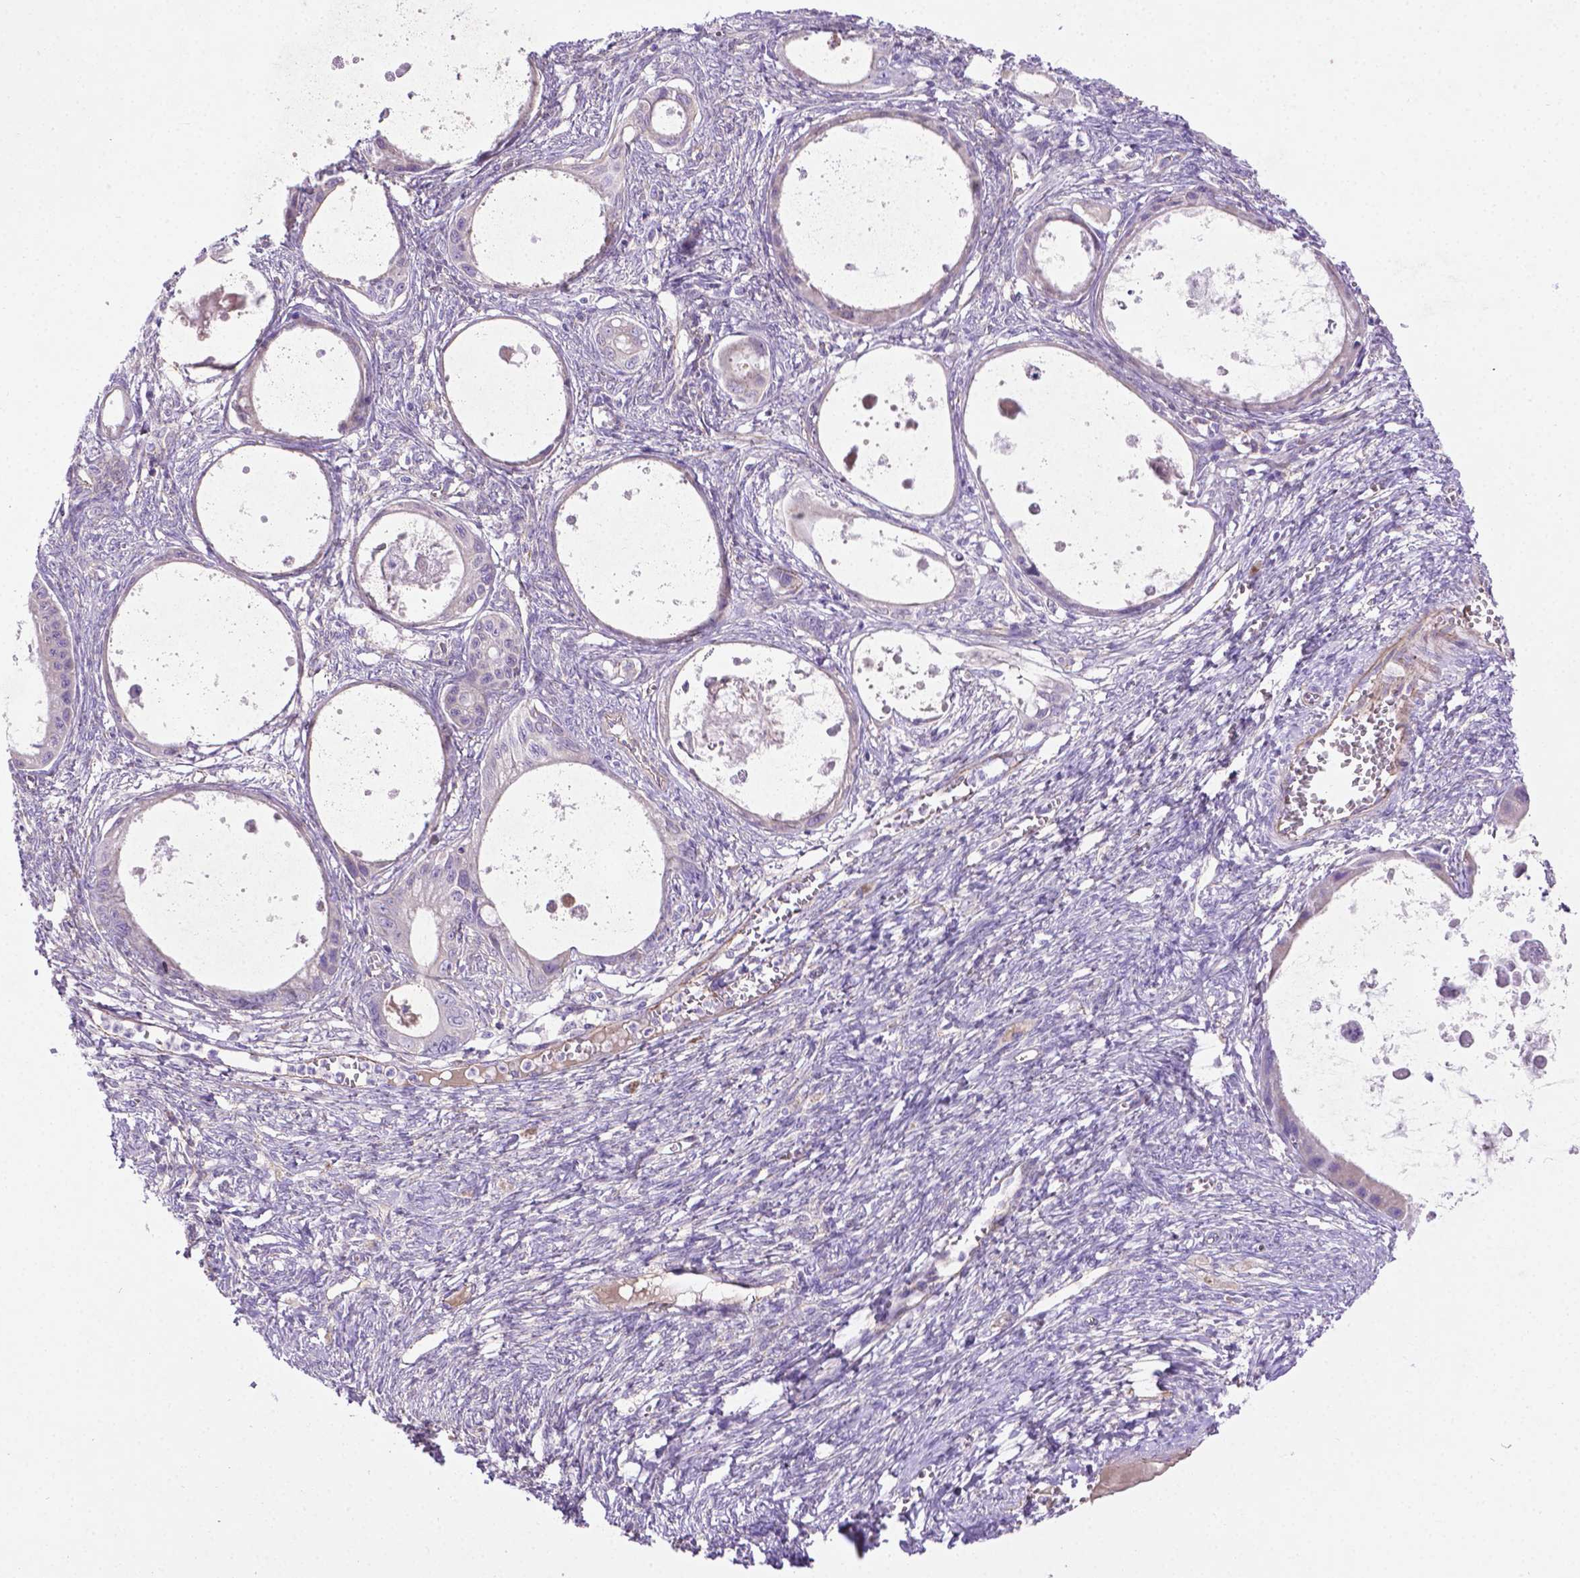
{"staining": {"intensity": "negative", "quantity": "none", "location": "none"}, "tissue": "ovarian cancer", "cell_type": "Tumor cells", "image_type": "cancer", "snomed": [{"axis": "morphology", "description": "Cystadenocarcinoma, mucinous, NOS"}, {"axis": "topography", "description": "Ovary"}], "caption": "Immunohistochemistry image of mucinous cystadenocarcinoma (ovarian) stained for a protein (brown), which shows no staining in tumor cells.", "gene": "CCER2", "patient": {"sex": "female", "age": 64}}